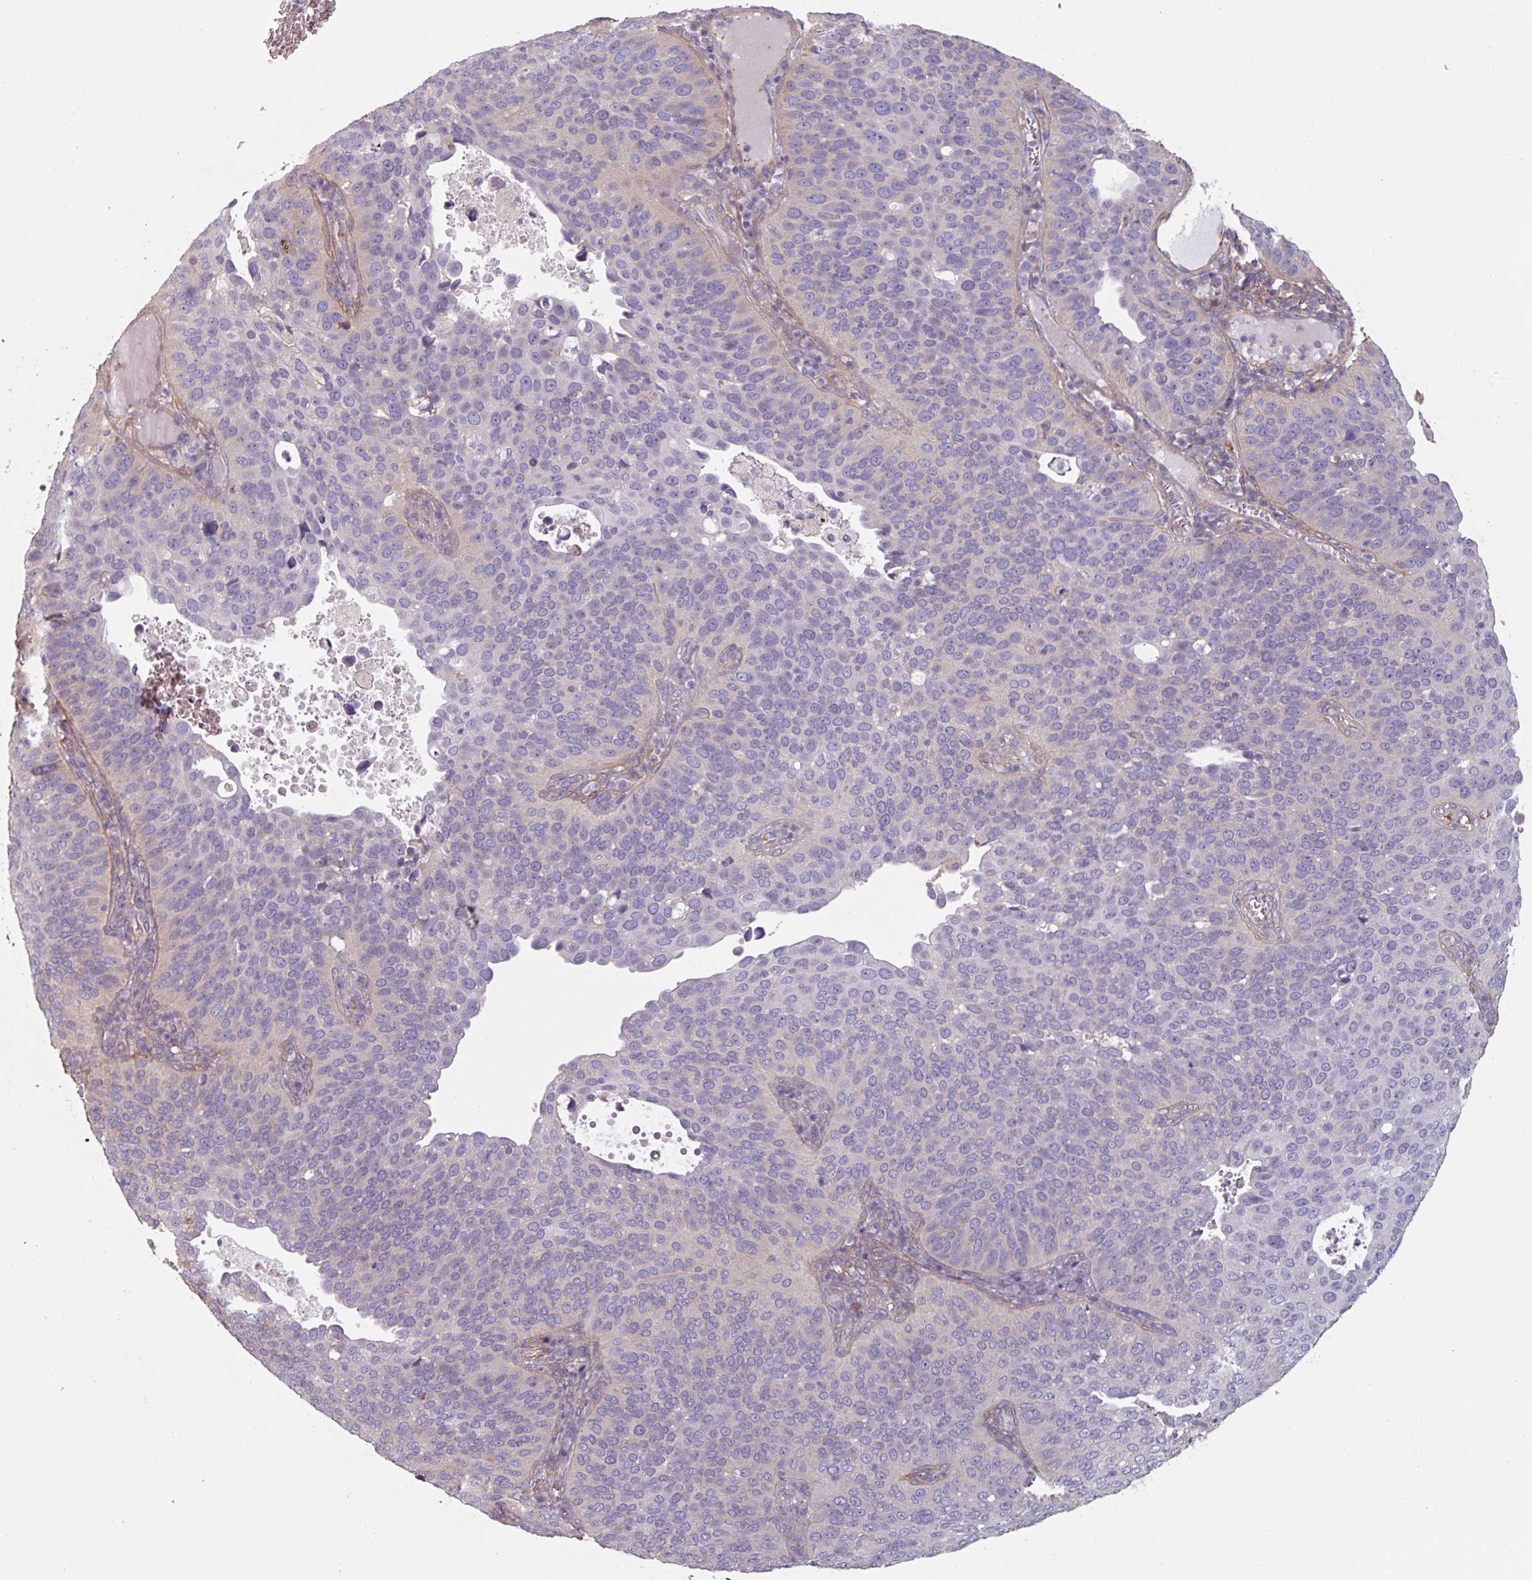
{"staining": {"intensity": "negative", "quantity": "none", "location": "none"}, "tissue": "cervical cancer", "cell_type": "Tumor cells", "image_type": "cancer", "snomed": [{"axis": "morphology", "description": "Squamous cell carcinoma, NOS"}, {"axis": "topography", "description": "Cervix"}], "caption": "This is an IHC photomicrograph of cervical squamous cell carcinoma. There is no staining in tumor cells.", "gene": "GSTA4", "patient": {"sex": "female", "age": 36}}